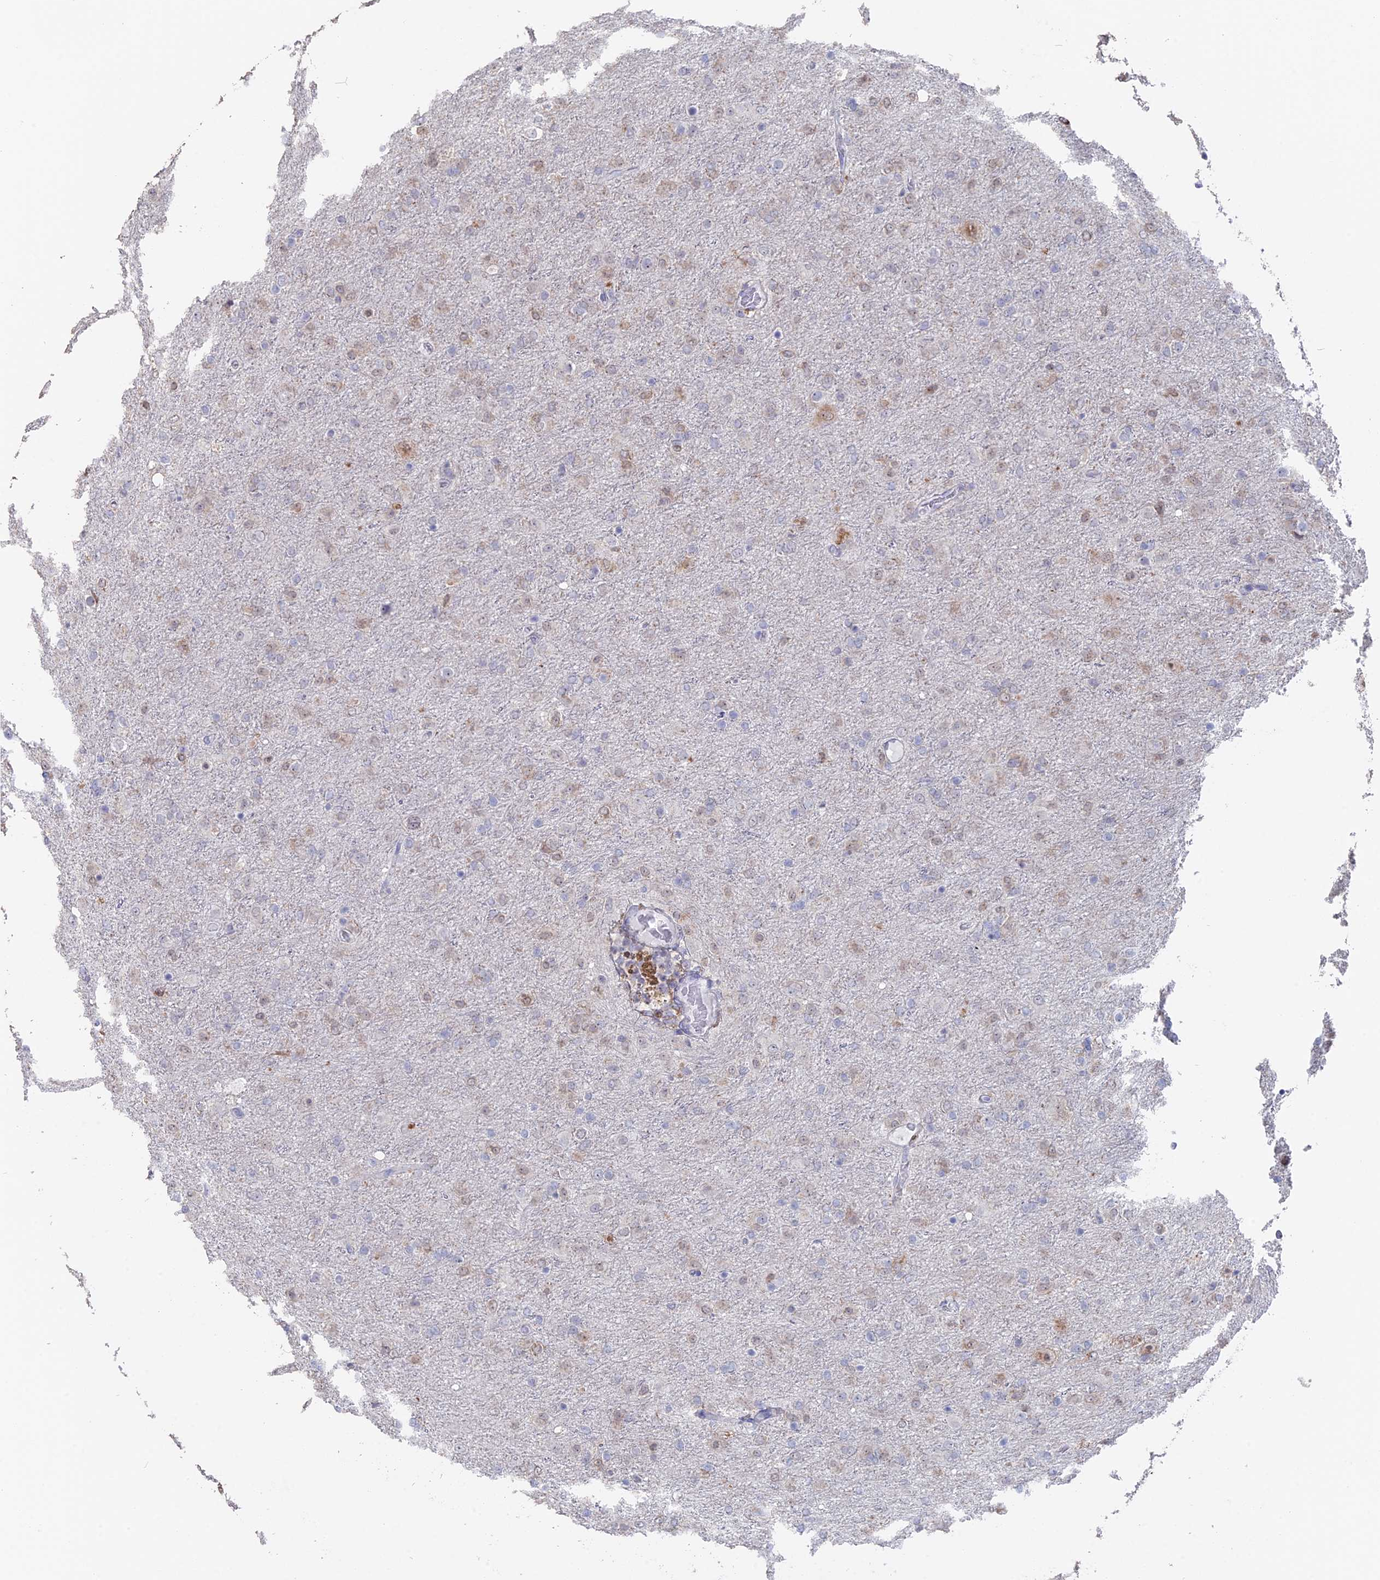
{"staining": {"intensity": "weak", "quantity": "25%-75%", "location": "cytoplasmic/membranous"}, "tissue": "glioma", "cell_type": "Tumor cells", "image_type": "cancer", "snomed": [{"axis": "morphology", "description": "Glioma, malignant, Low grade"}, {"axis": "topography", "description": "Brain"}], "caption": "Tumor cells demonstrate low levels of weak cytoplasmic/membranous staining in approximately 25%-75% of cells in malignant low-grade glioma. The staining was performed using DAB (3,3'-diaminobenzidine) to visualize the protein expression in brown, while the nuclei were stained in blue with hematoxylin (Magnification: 20x).", "gene": "SEMG2", "patient": {"sex": "male", "age": 65}}